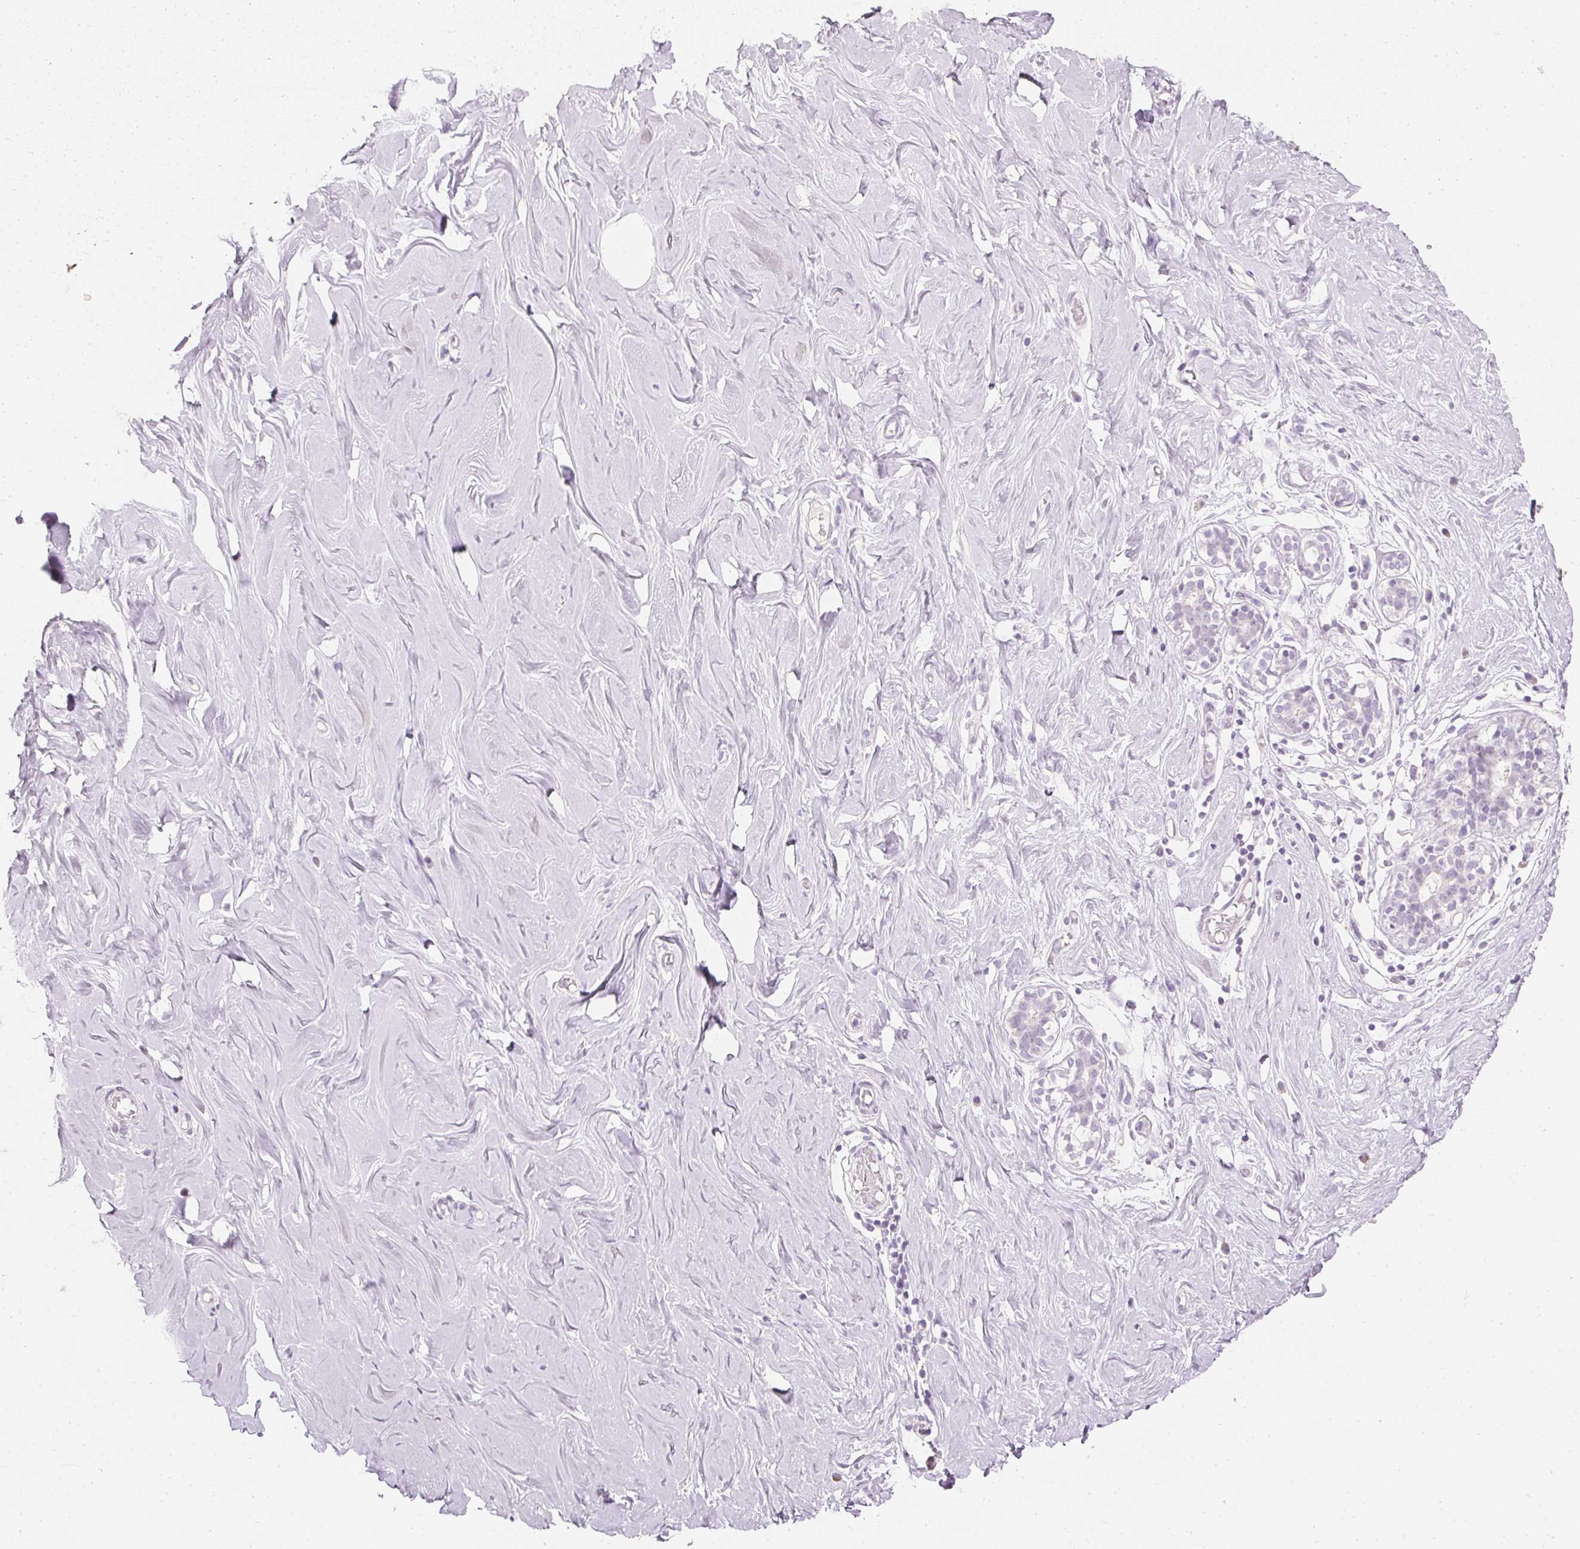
{"staining": {"intensity": "negative", "quantity": "none", "location": "none"}, "tissue": "breast", "cell_type": "Adipocytes", "image_type": "normal", "snomed": [{"axis": "morphology", "description": "Normal tissue, NOS"}, {"axis": "topography", "description": "Breast"}], "caption": "A histopathology image of breast stained for a protein demonstrates no brown staining in adipocytes. (DAB (3,3'-diaminobenzidine) immunohistochemistry (IHC) visualized using brightfield microscopy, high magnification).", "gene": "ELAVL3", "patient": {"sex": "female", "age": 27}}